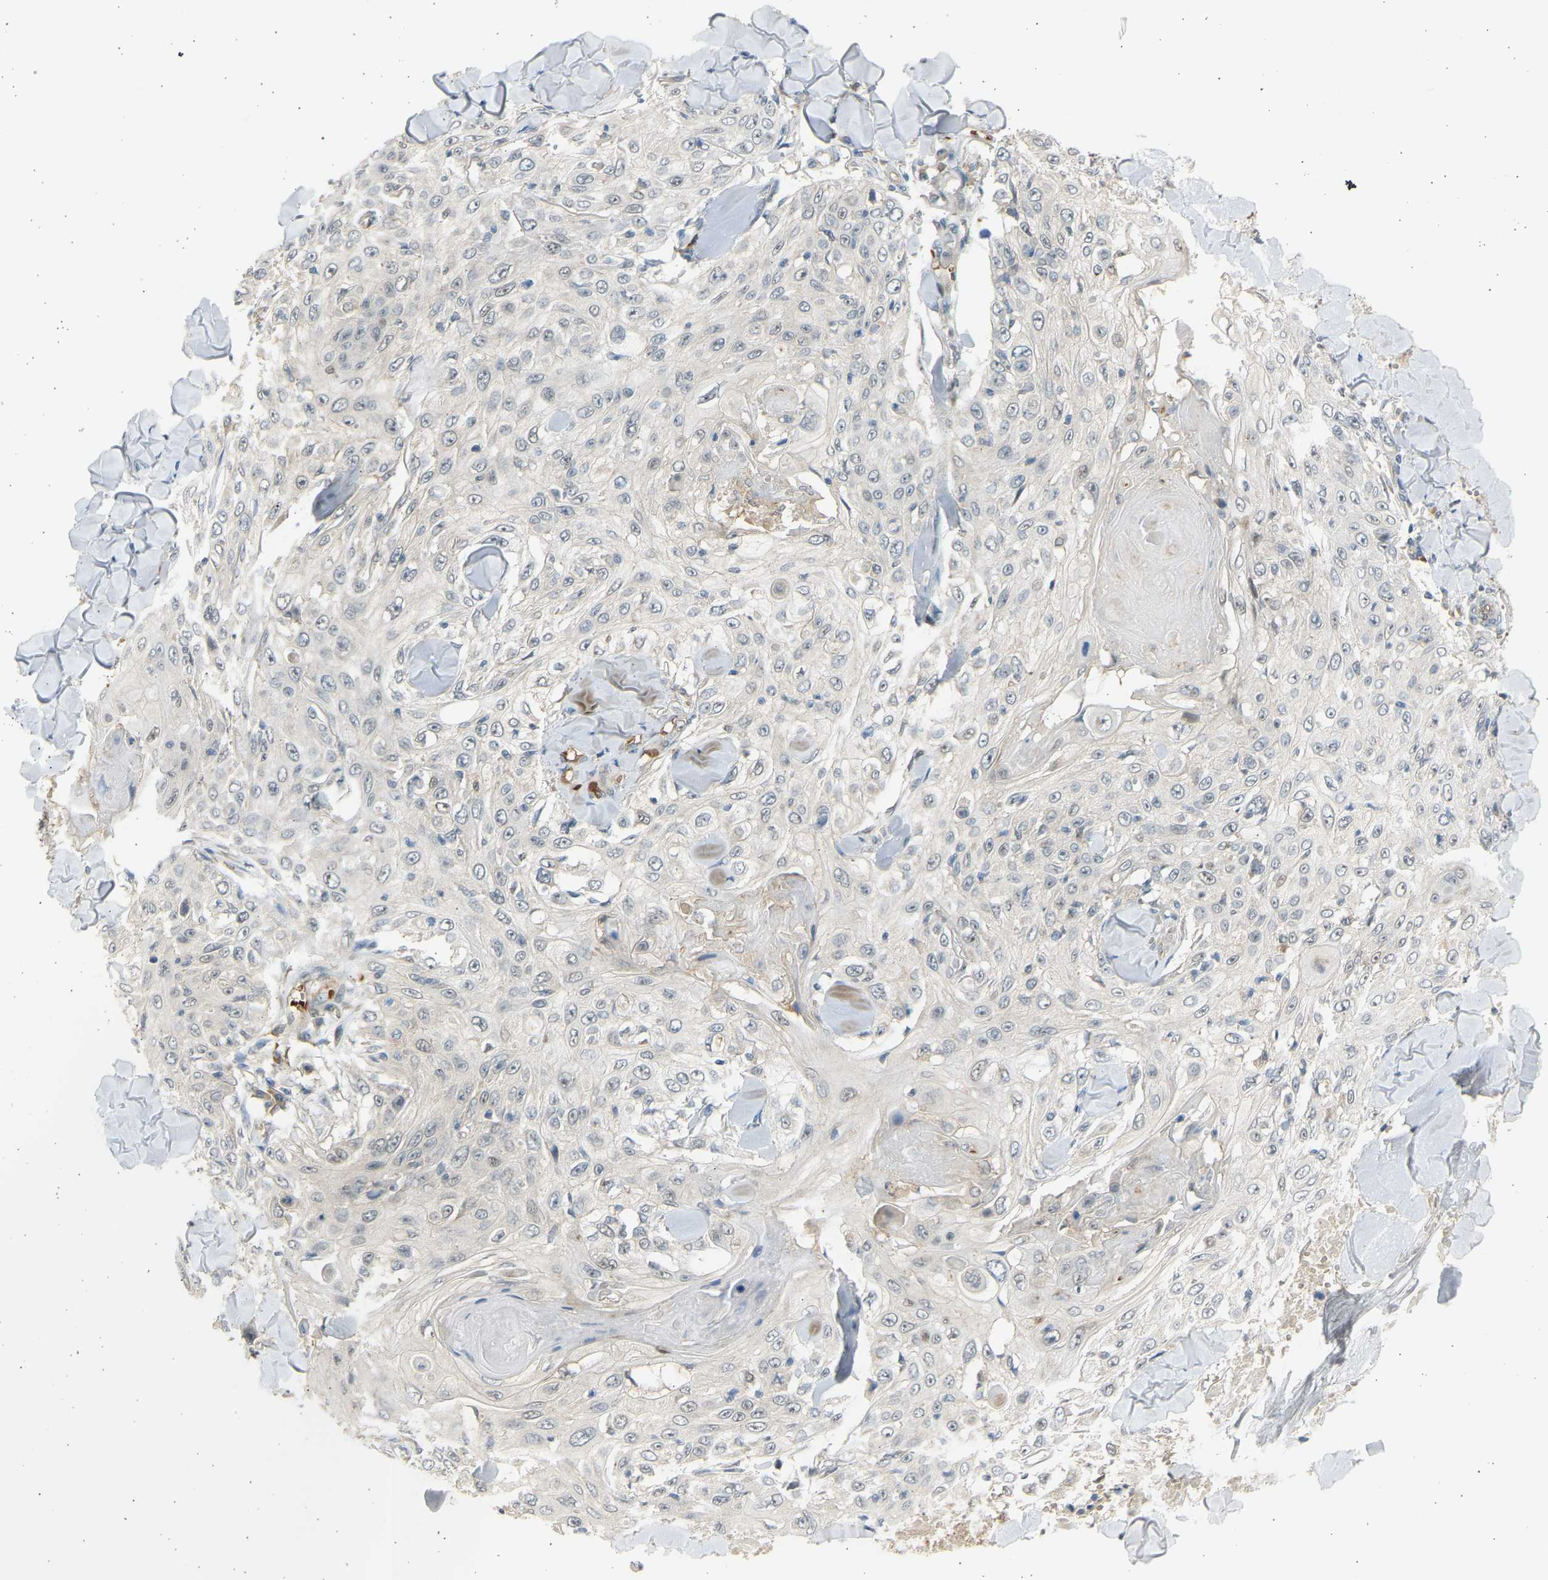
{"staining": {"intensity": "negative", "quantity": "none", "location": "none"}, "tissue": "skin cancer", "cell_type": "Tumor cells", "image_type": "cancer", "snomed": [{"axis": "morphology", "description": "Squamous cell carcinoma, NOS"}, {"axis": "topography", "description": "Skin"}], "caption": "Protein analysis of skin cancer shows no significant staining in tumor cells.", "gene": "BIRC2", "patient": {"sex": "male", "age": 86}}